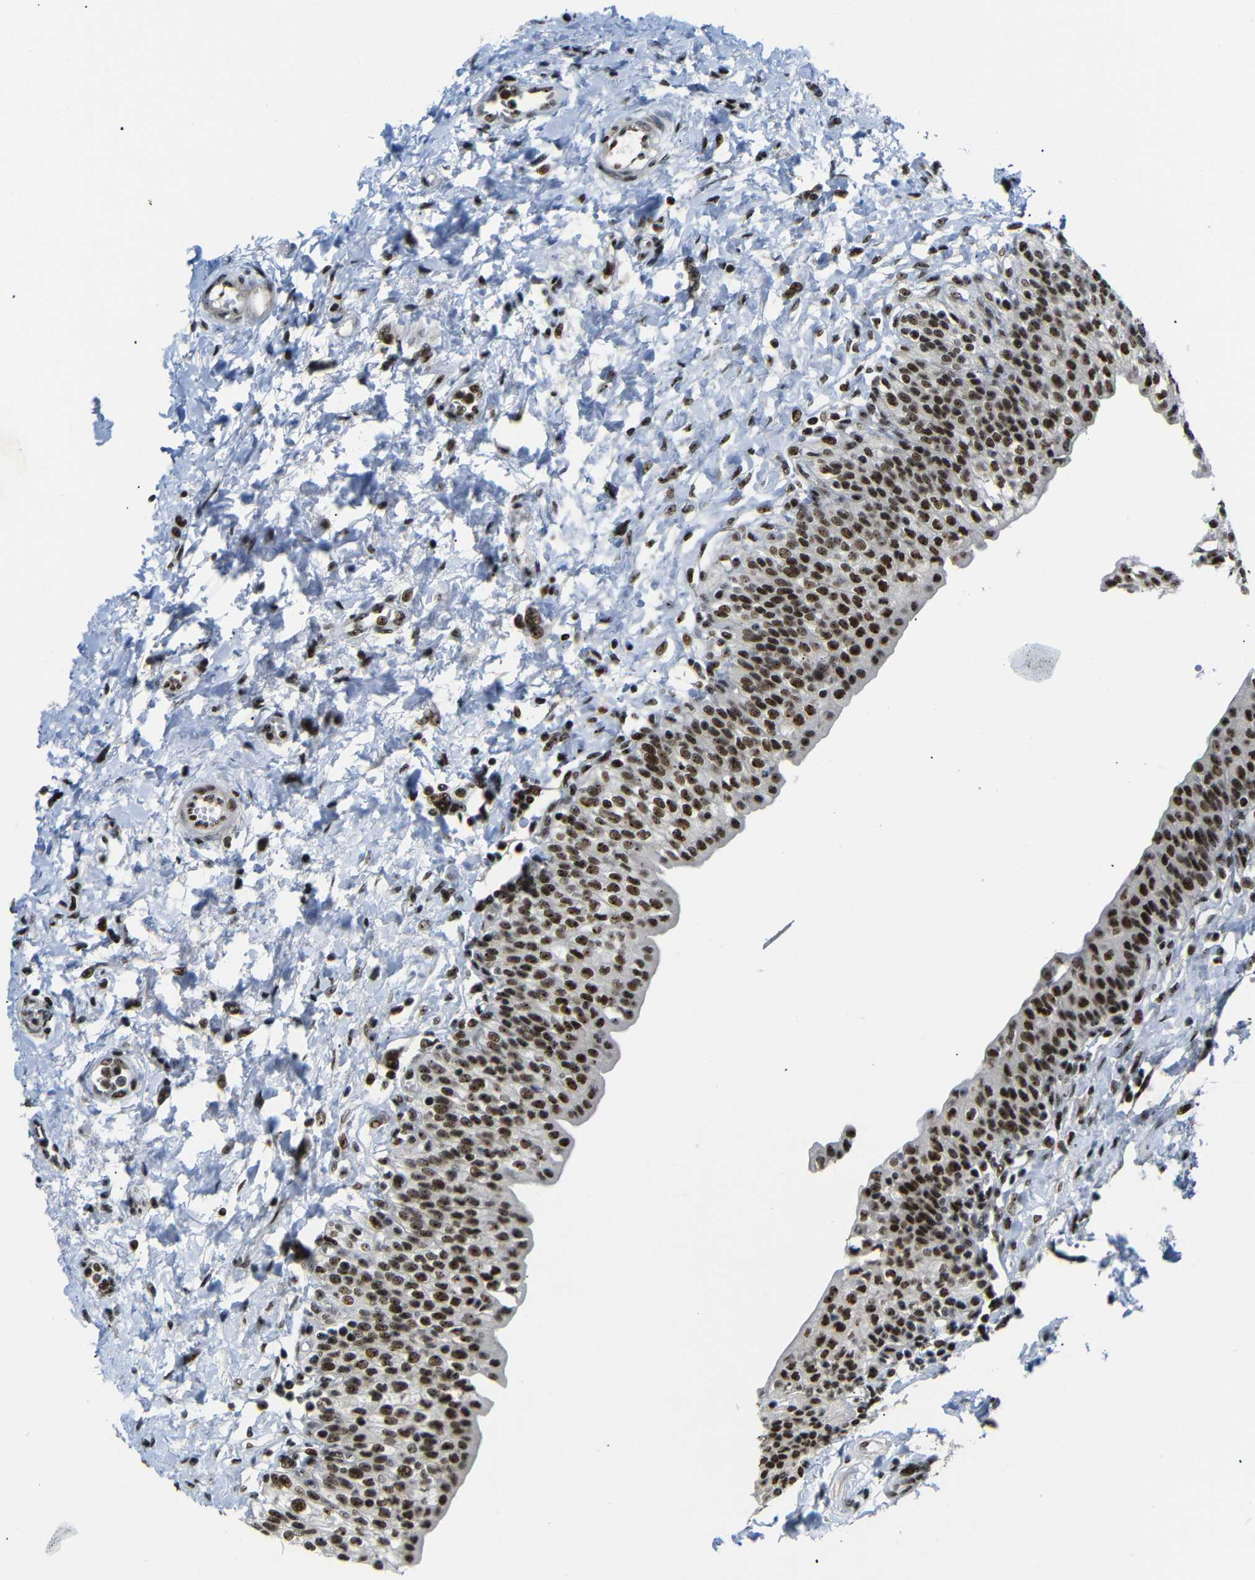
{"staining": {"intensity": "strong", "quantity": ">75%", "location": "nuclear"}, "tissue": "urinary bladder", "cell_type": "Urothelial cells", "image_type": "normal", "snomed": [{"axis": "morphology", "description": "Normal tissue, NOS"}, {"axis": "topography", "description": "Urinary bladder"}], "caption": "A high-resolution photomicrograph shows IHC staining of benign urinary bladder, which displays strong nuclear expression in approximately >75% of urothelial cells.", "gene": "SETDB2", "patient": {"sex": "male", "age": 55}}